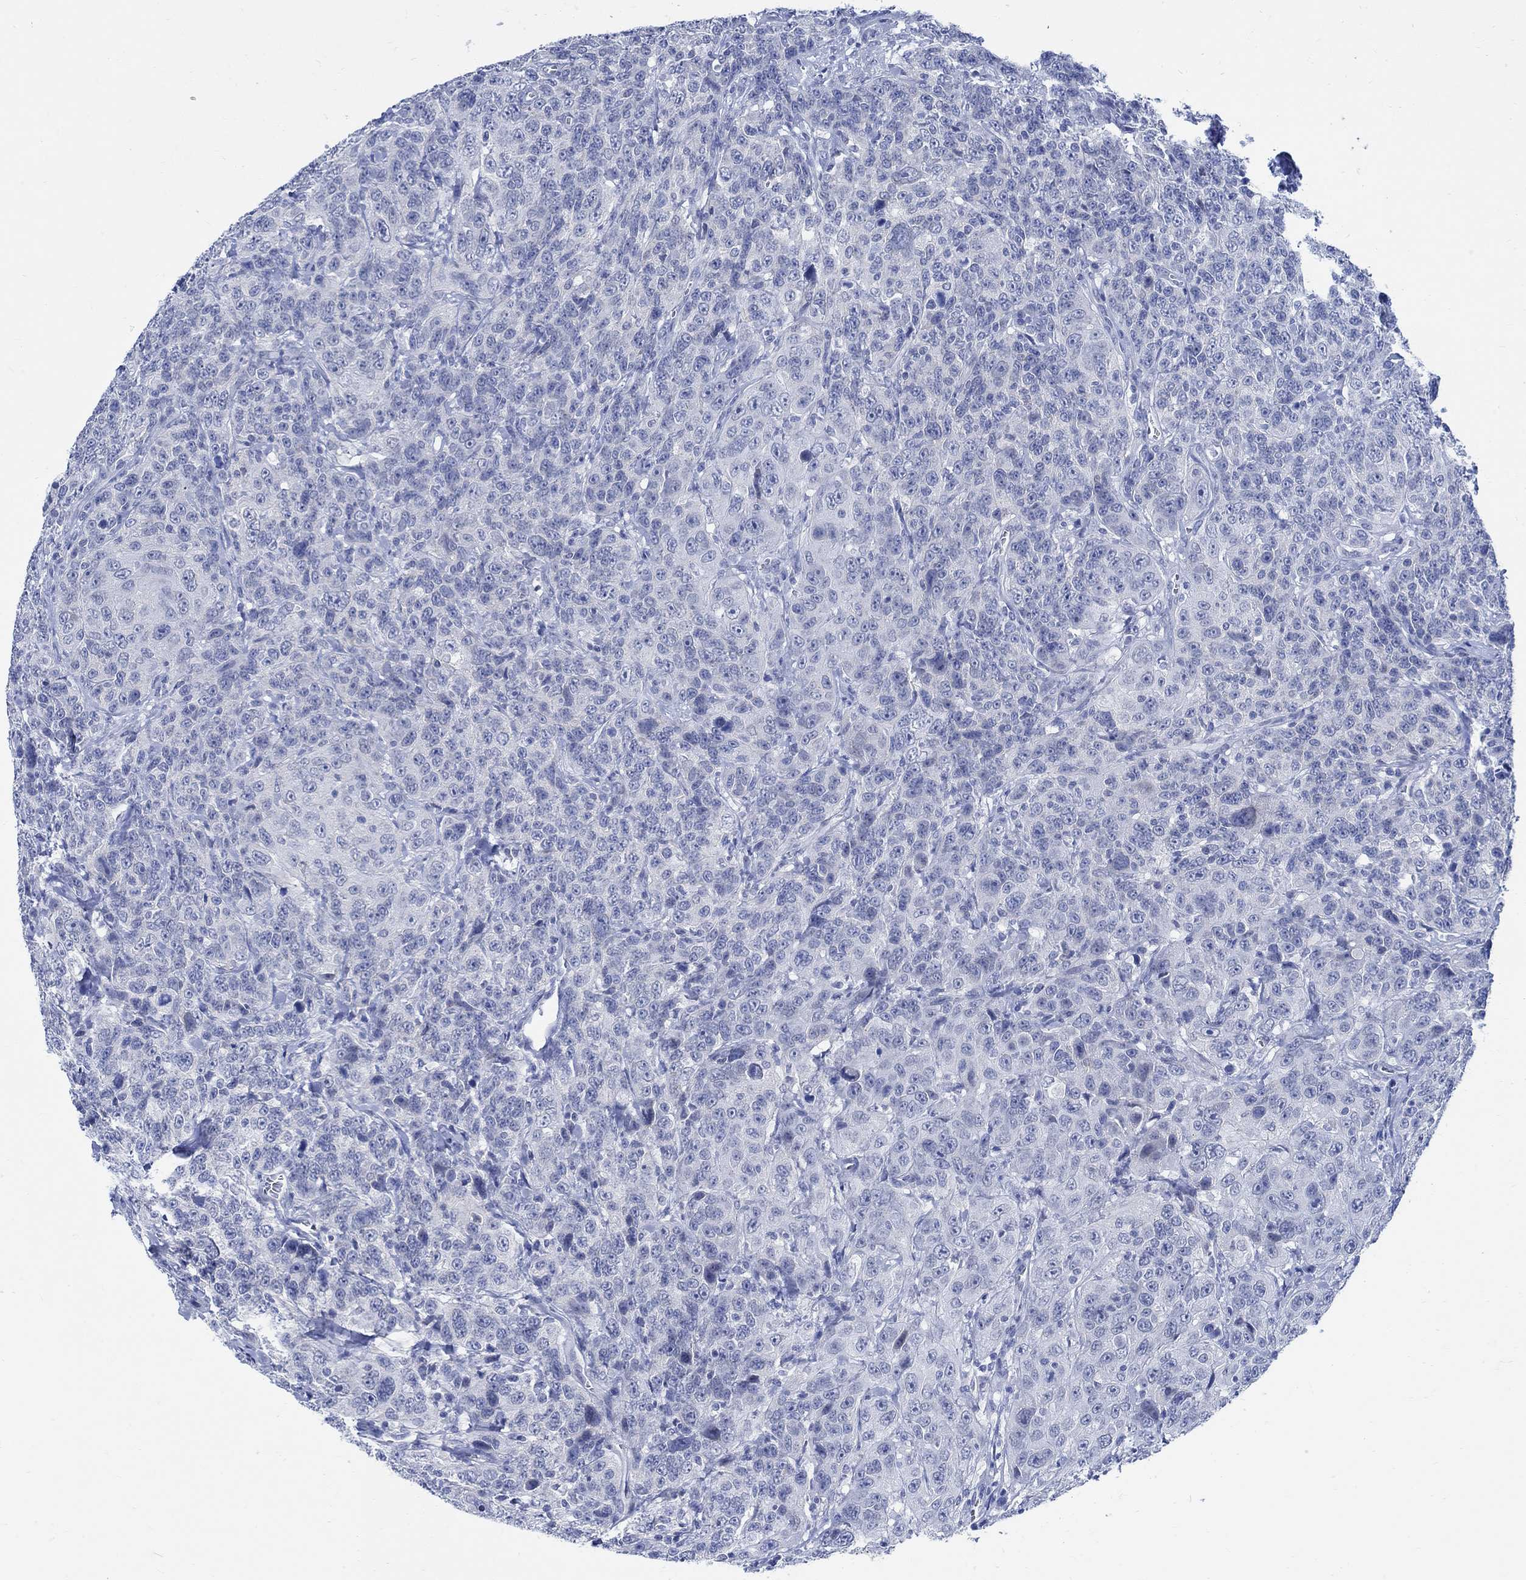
{"staining": {"intensity": "negative", "quantity": "none", "location": "none"}, "tissue": "urothelial cancer", "cell_type": "Tumor cells", "image_type": "cancer", "snomed": [{"axis": "morphology", "description": "Urothelial carcinoma, NOS"}, {"axis": "morphology", "description": "Urothelial carcinoma, High grade"}, {"axis": "topography", "description": "Urinary bladder"}], "caption": "DAB (3,3'-diaminobenzidine) immunohistochemical staining of human urothelial cancer displays no significant positivity in tumor cells. (Stains: DAB (3,3'-diaminobenzidine) immunohistochemistry with hematoxylin counter stain, Microscopy: brightfield microscopy at high magnification).", "gene": "CAMK2N1", "patient": {"sex": "female", "age": 73}}